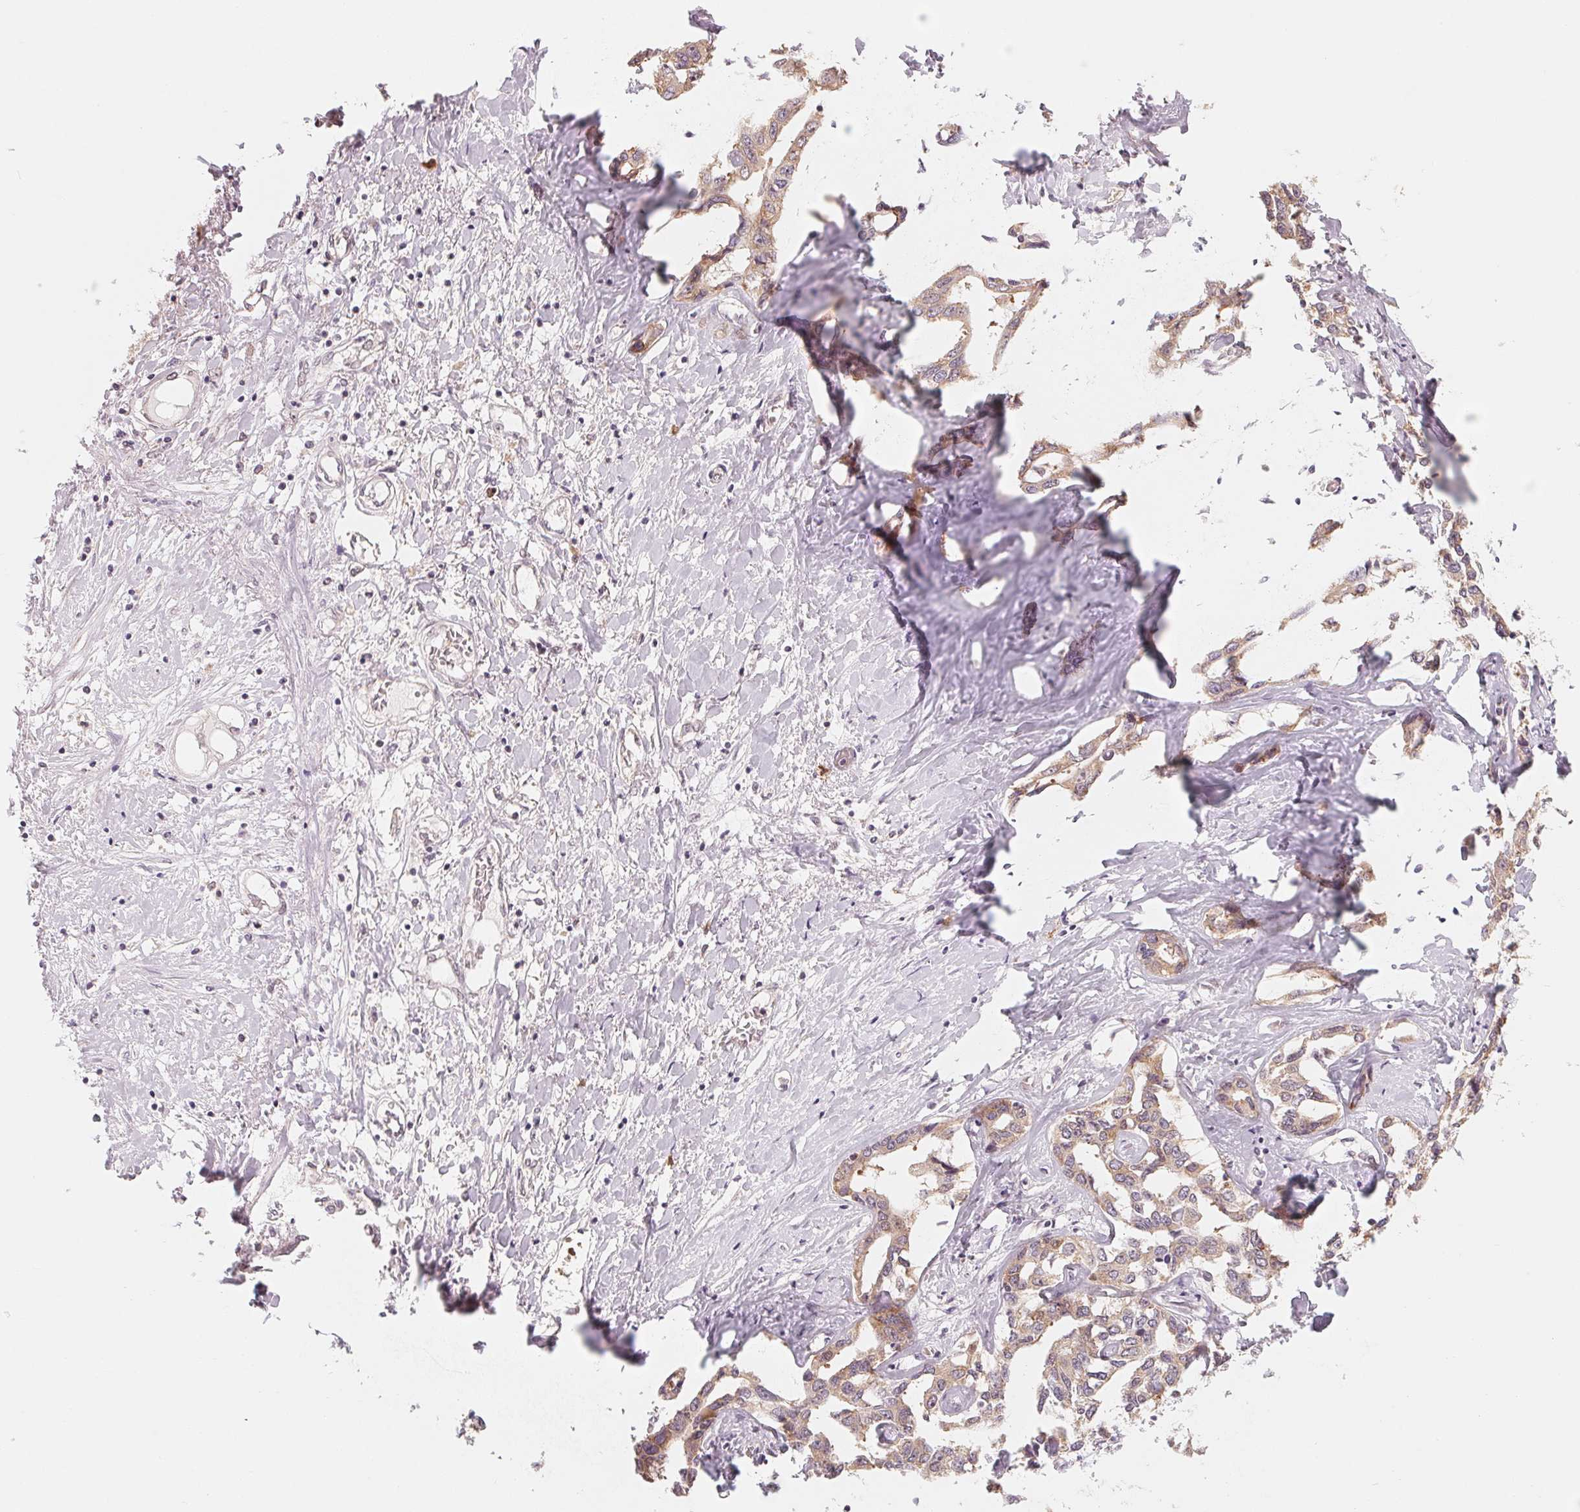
{"staining": {"intensity": "moderate", "quantity": ">75%", "location": "cytoplasmic/membranous"}, "tissue": "liver cancer", "cell_type": "Tumor cells", "image_type": "cancer", "snomed": [{"axis": "morphology", "description": "Cholangiocarcinoma"}, {"axis": "topography", "description": "Liver"}], "caption": "Human liver cancer (cholangiocarcinoma) stained with a protein marker shows moderate staining in tumor cells.", "gene": "GIGYF2", "patient": {"sex": "male", "age": 59}}